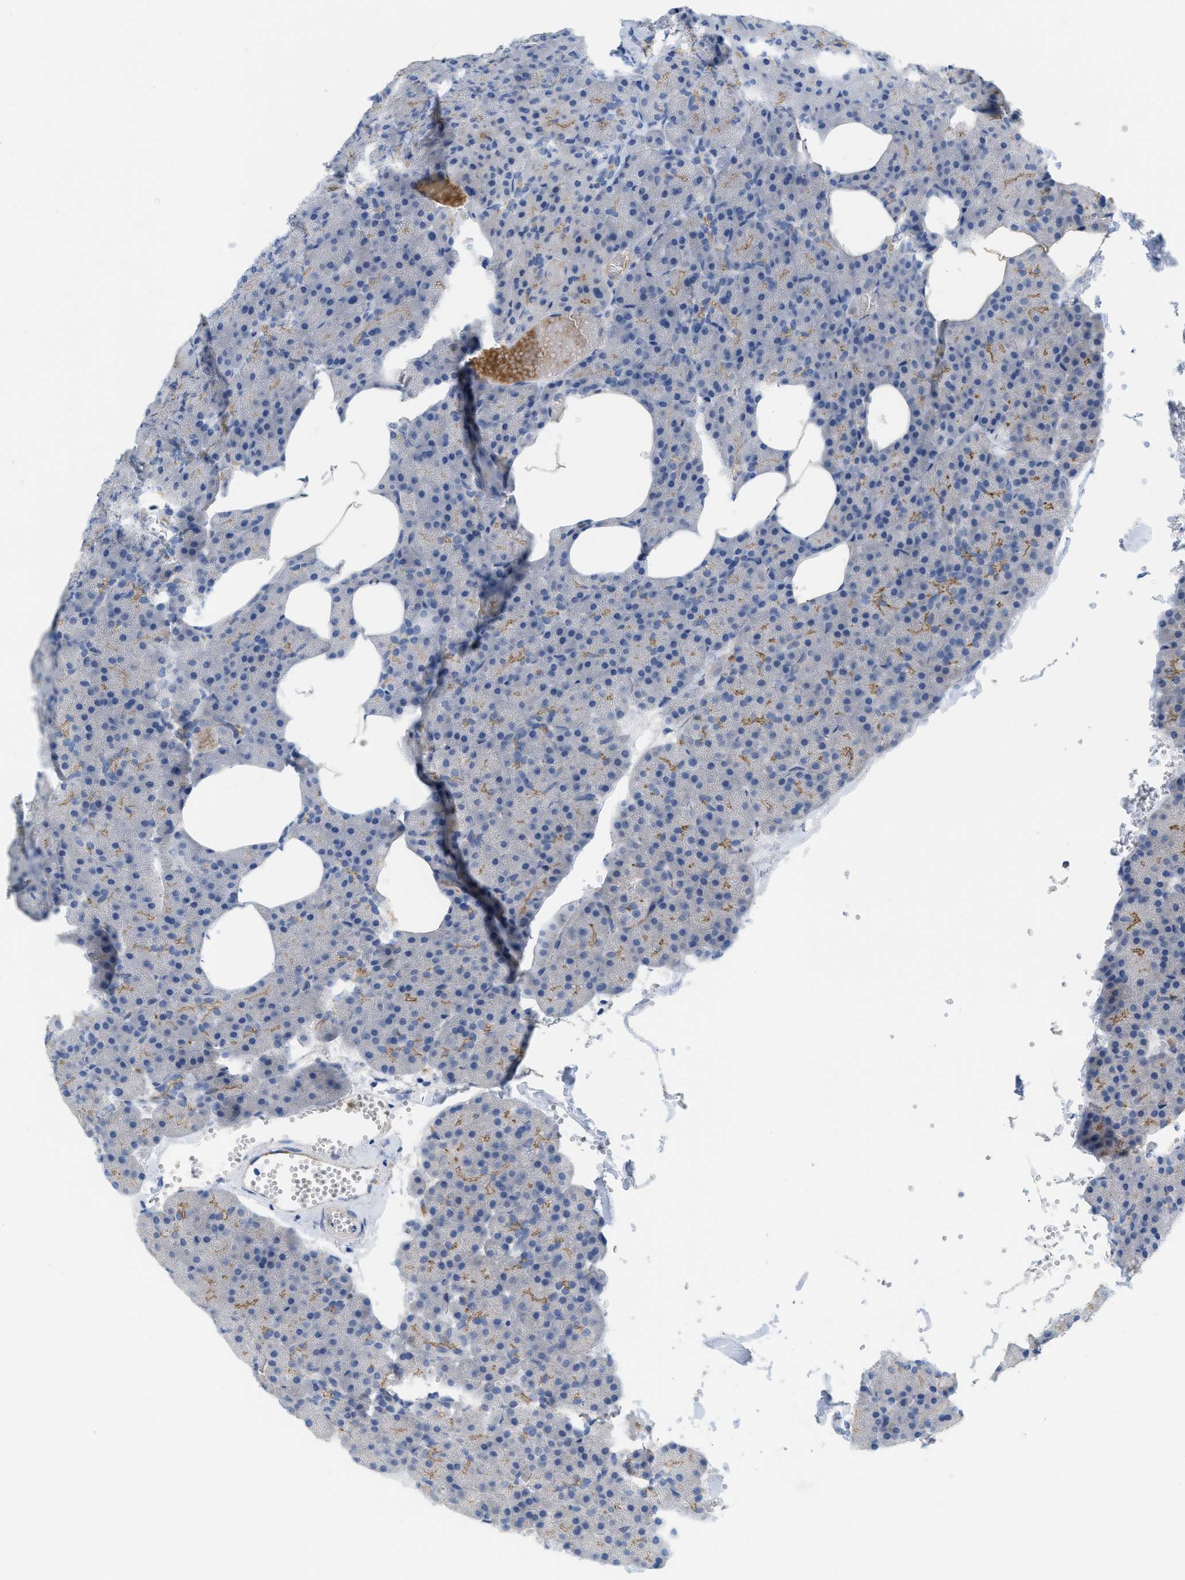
{"staining": {"intensity": "moderate", "quantity": "25%-75%", "location": "cytoplasmic/membranous"}, "tissue": "pancreas", "cell_type": "Exocrine glandular cells", "image_type": "normal", "snomed": [{"axis": "morphology", "description": "Normal tissue, NOS"}, {"axis": "topography", "description": "Pancreas"}], "caption": "IHC (DAB) staining of benign pancreas displays moderate cytoplasmic/membranous protein staining in about 25%-75% of exocrine glandular cells. Nuclei are stained in blue.", "gene": "CRB3", "patient": {"sex": "female", "age": 35}}